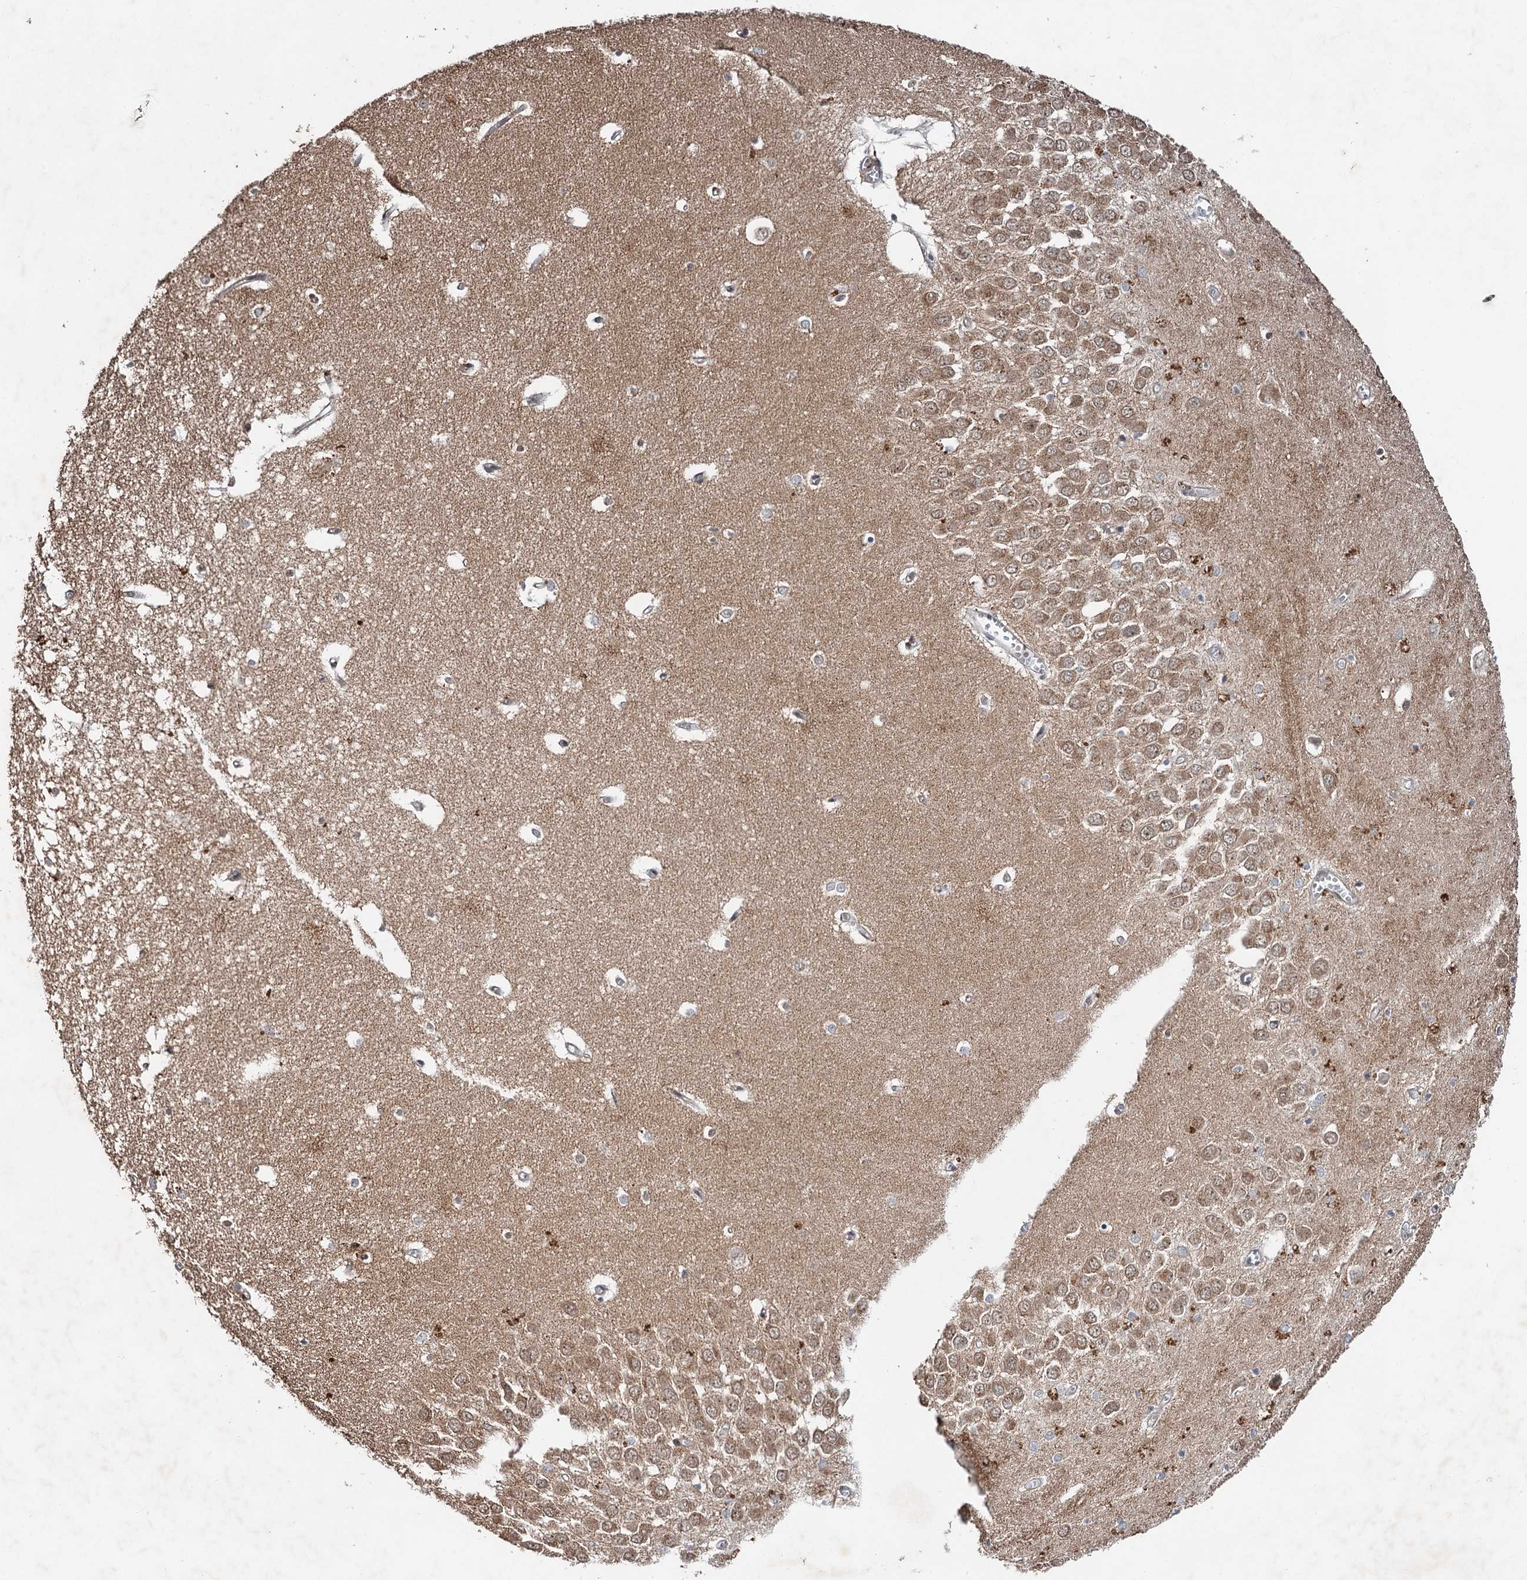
{"staining": {"intensity": "moderate", "quantity": "<25%", "location": "cytoplasmic/membranous"}, "tissue": "hippocampus", "cell_type": "Glial cells", "image_type": "normal", "snomed": [{"axis": "morphology", "description": "Normal tissue, NOS"}, {"axis": "topography", "description": "Hippocampus"}], "caption": "Glial cells demonstrate moderate cytoplasmic/membranous expression in approximately <25% of cells in unremarkable hippocampus.", "gene": "REP15", "patient": {"sex": "male", "age": 70}}